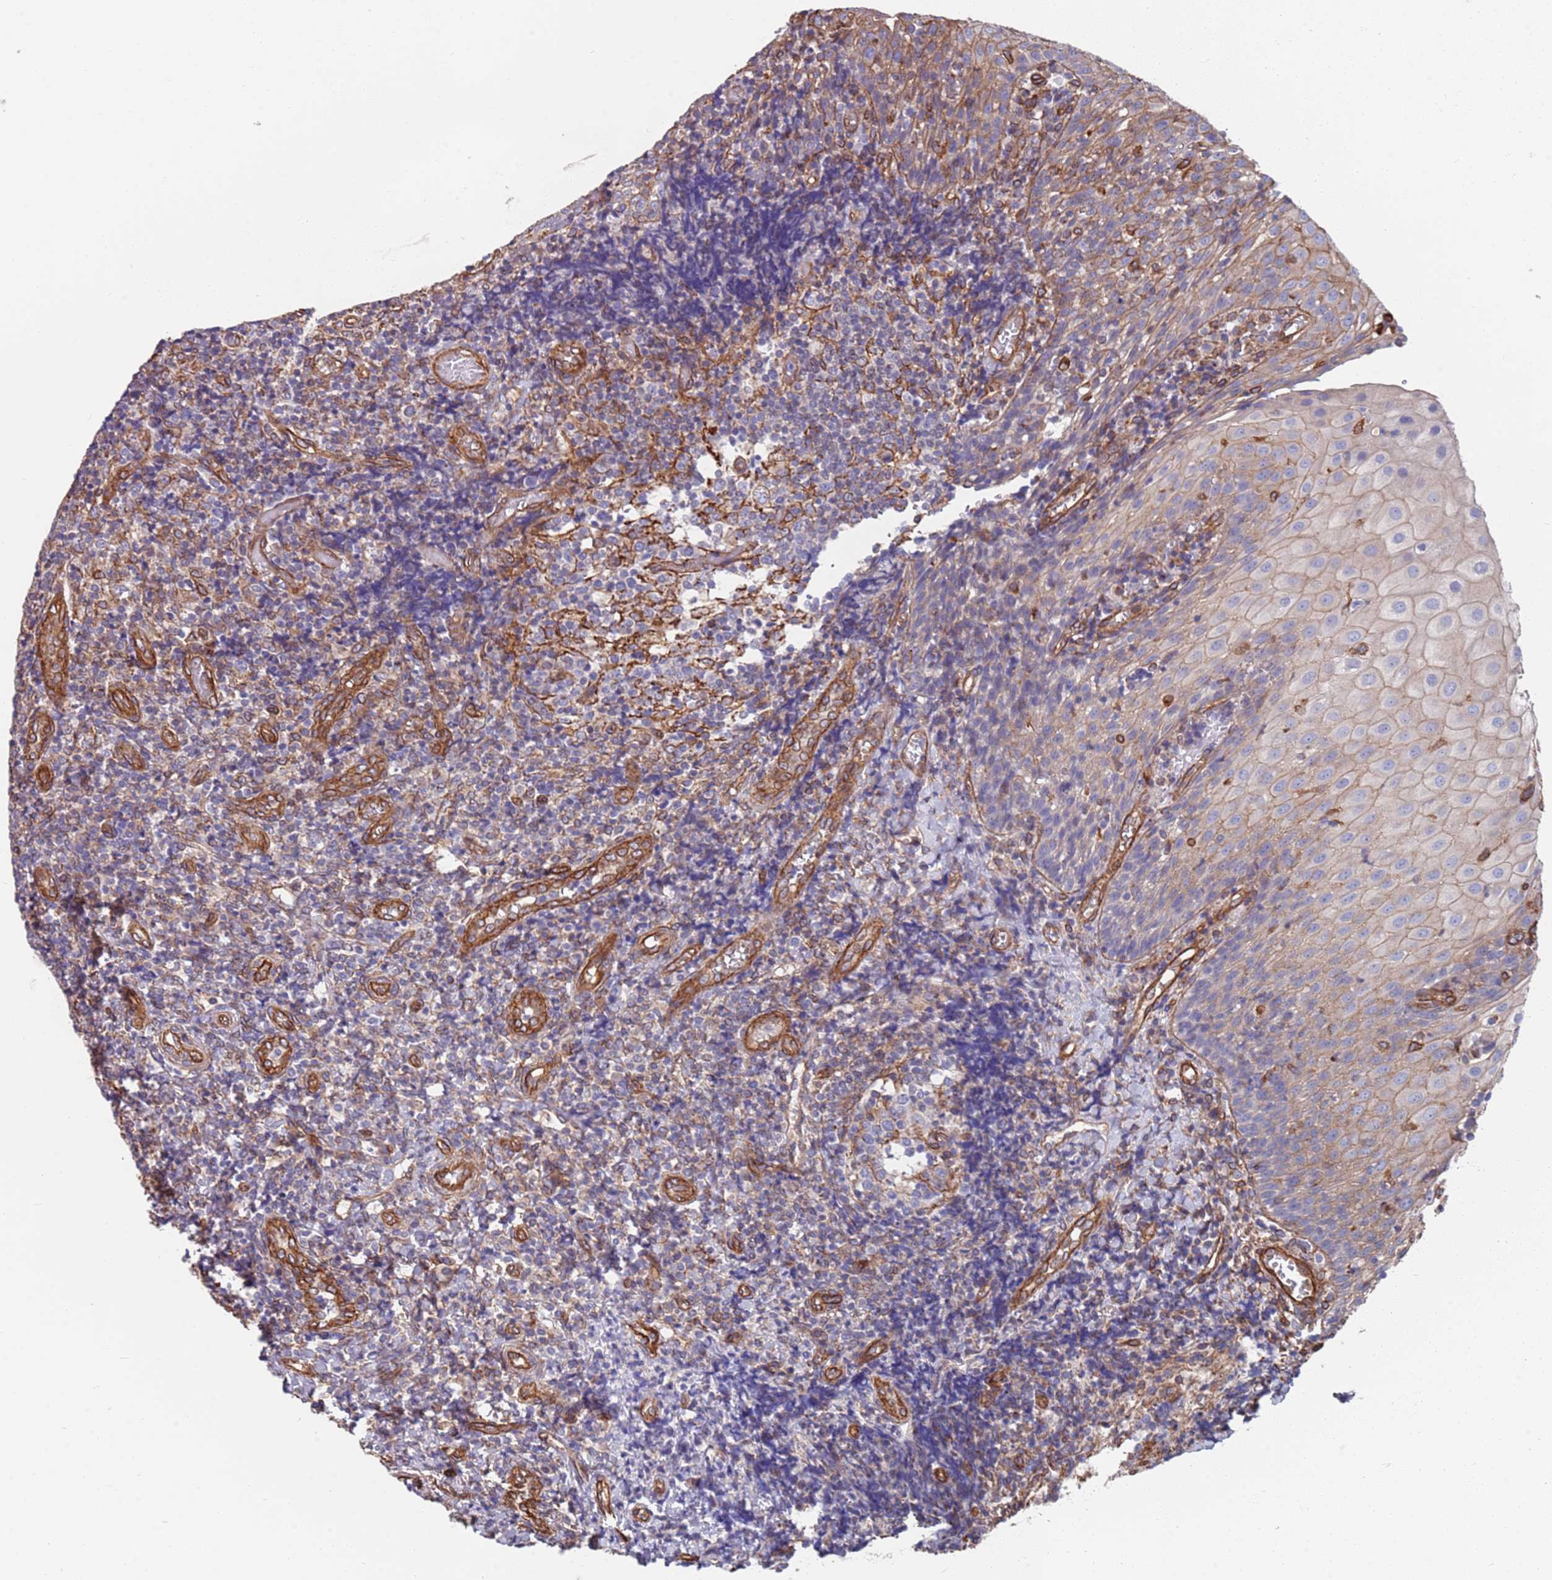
{"staining": {"intensity": "negative", "quantity": "none", "location": "none"}, "tissue": "tonsil", "cell_type": "Germinal center cells", "image_type": "normal", "snomed": [{"axis": "morphology", "description": "Normal tissue, NOS"}, {"axis": "topography", "description": "Tonsil"}], "caption": "DAB immunohistochemical staining of benign tonsil demonstrates no significant staining in germinal center cells. Brightfield microscopy of immunohistochemistry (IHC) stained with DAB (brown) and hematoxylin (blue), captured at high magnification.", "gene": "JAKMIP2", "patient": {"sex": "female", "age": 19}}